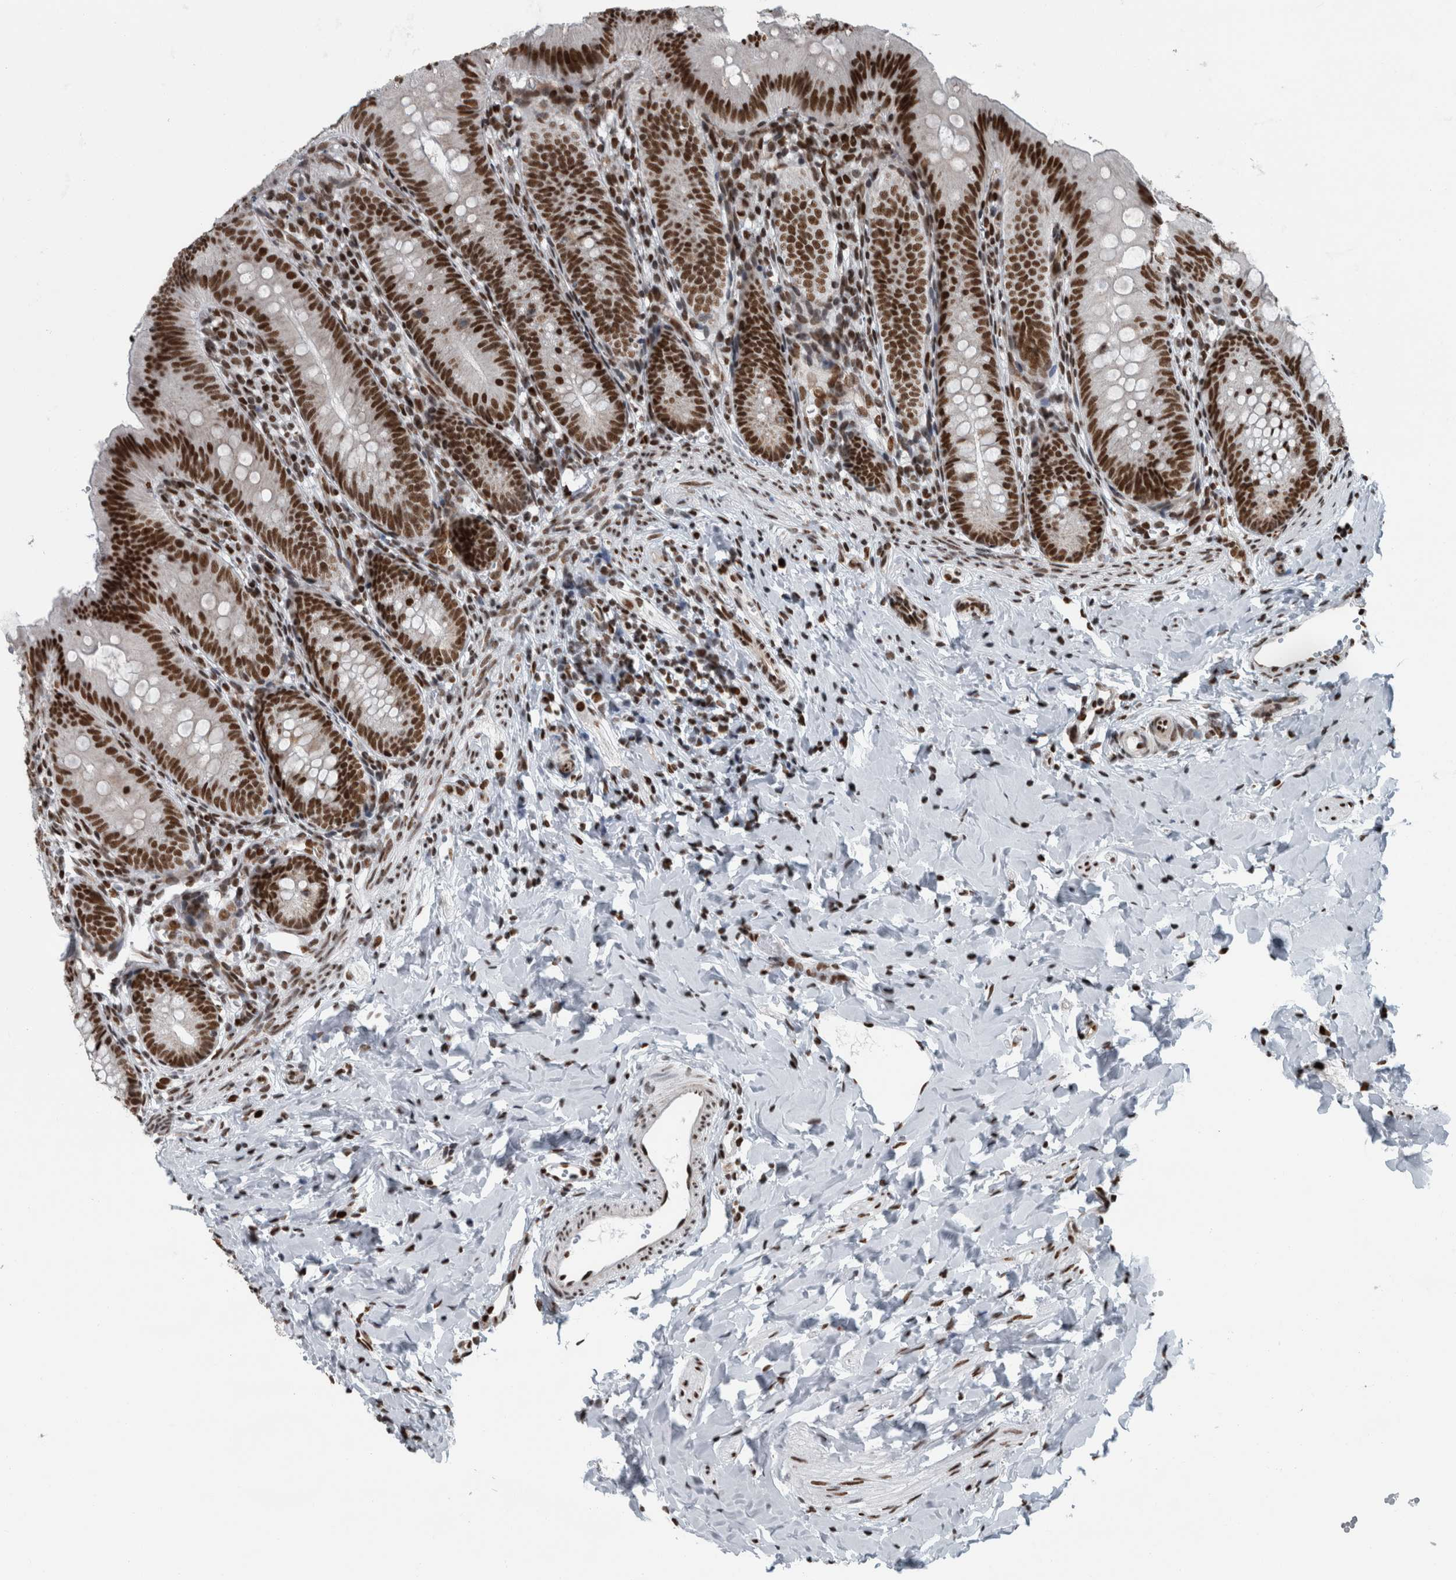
{"staining": {"intensity": "strong", "quantity": ">75%", "location": "nuclear"}, "tissue": "appendix", "cell_type": "Glandular cells", "image_type": "normal", "snomed": [{"axis": "morphology", "description": "Normal tissue, NOS"}, {"axis": "topography", "description": "Appendix"}], "caption": "The histopathology image displays staining of normal appendix, revealing strong nuclear protein positivity (brown color) within glandular cells. (DAB IHC with brightfield microscopy, high magnification).", "gene": "DNMT3A", "patient": {"sex": "male", "age": 1}}